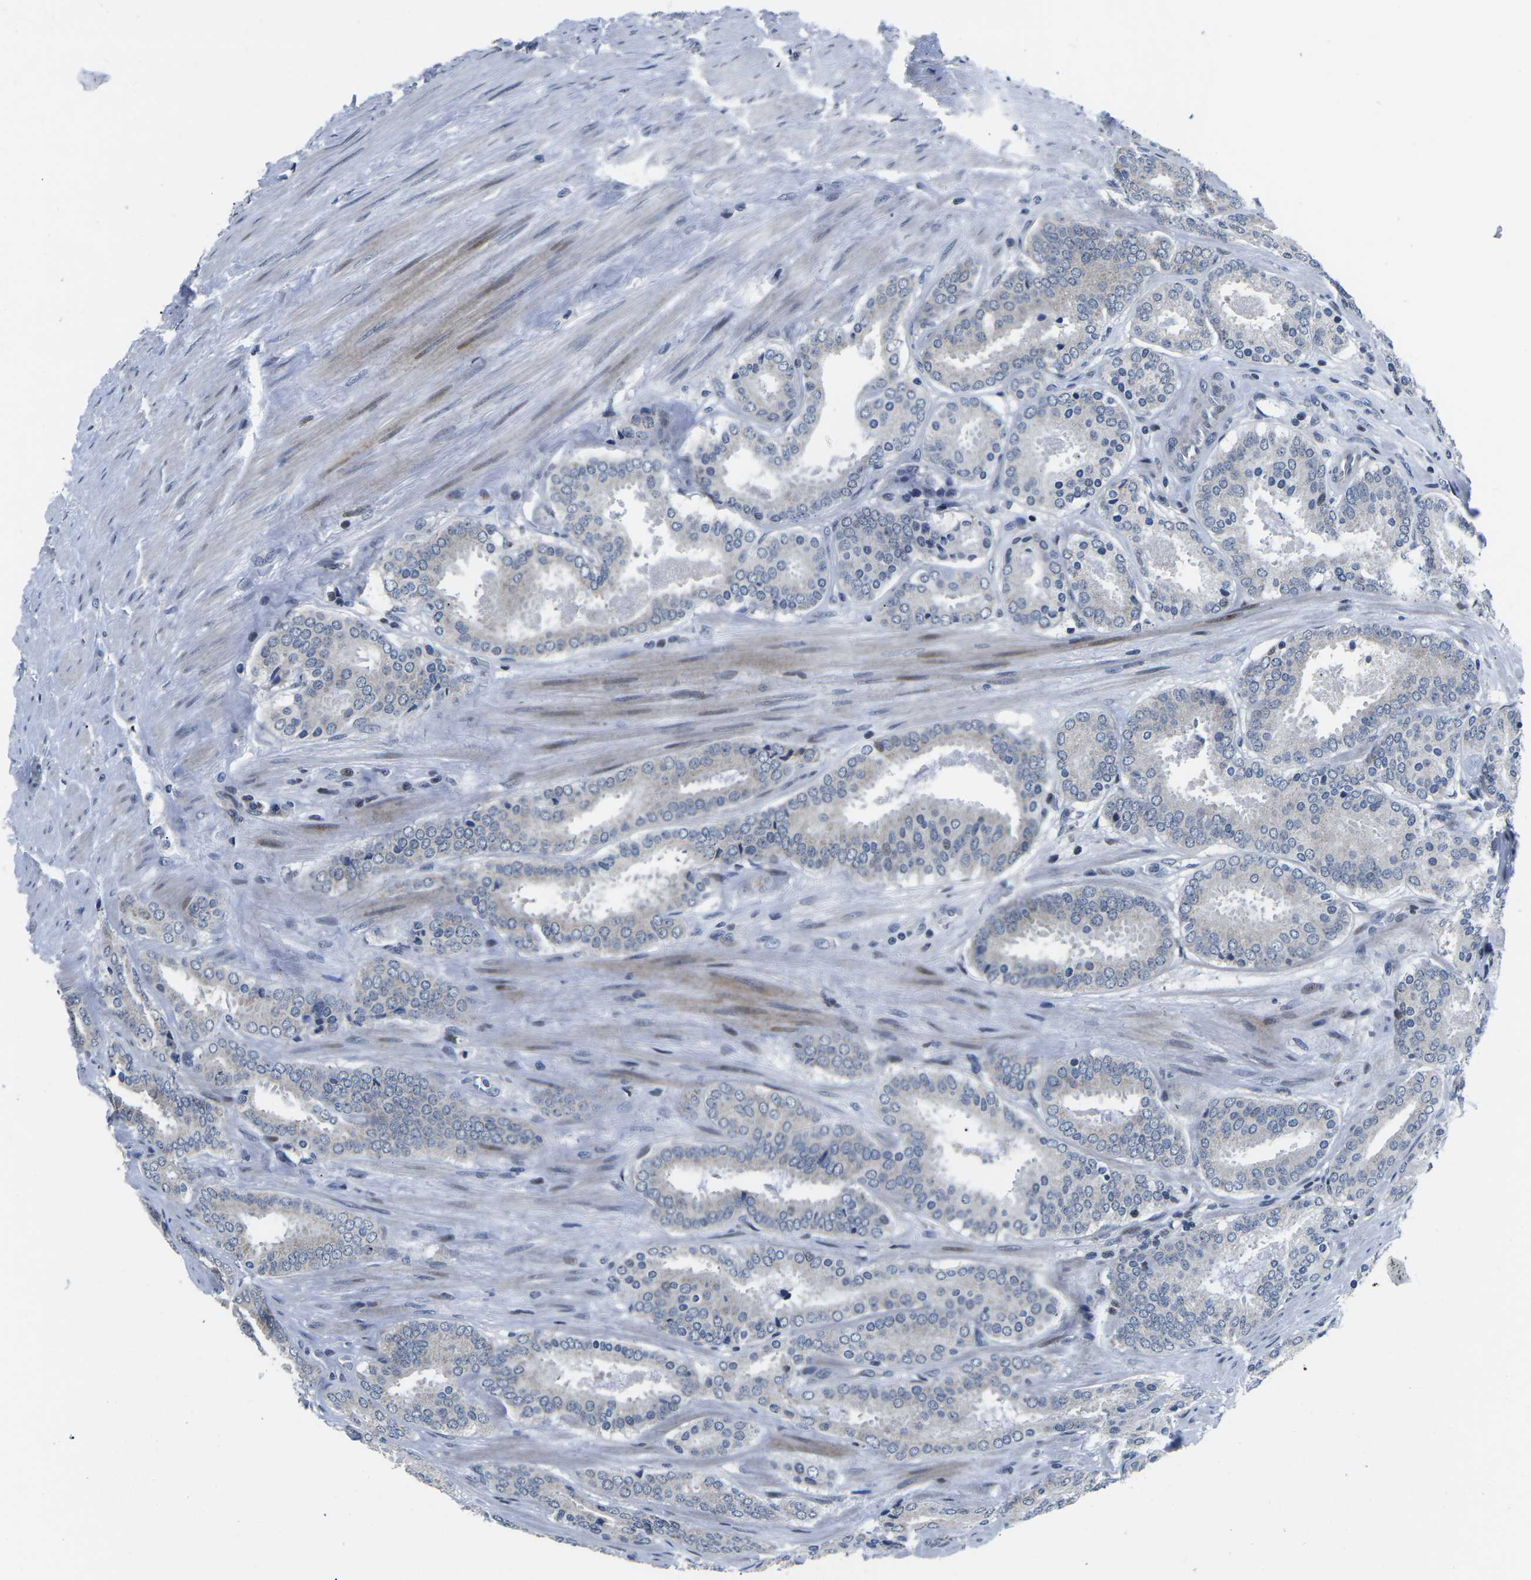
{"staining": {"intensity": "negative", "quantity": "none", "location": "none"}, "tissue": "prostate cancer", "cell_type": "Tumor cells", "image_type": "cancer", "snomed": [{"axis": "morphology", "description": "Adenocarcinoma, Low grade"}, {"axis": "topography", "description": "Prostate"}], "caption": "Immunohistochemistry (IHC) micrograph of human prostate cancer (low-grade adenocarcinoma) stained for a protein (brown), which shows no expression in tumor cells.", "gene": "CDC73", "patient": {"sex": "male", "age": 69}}